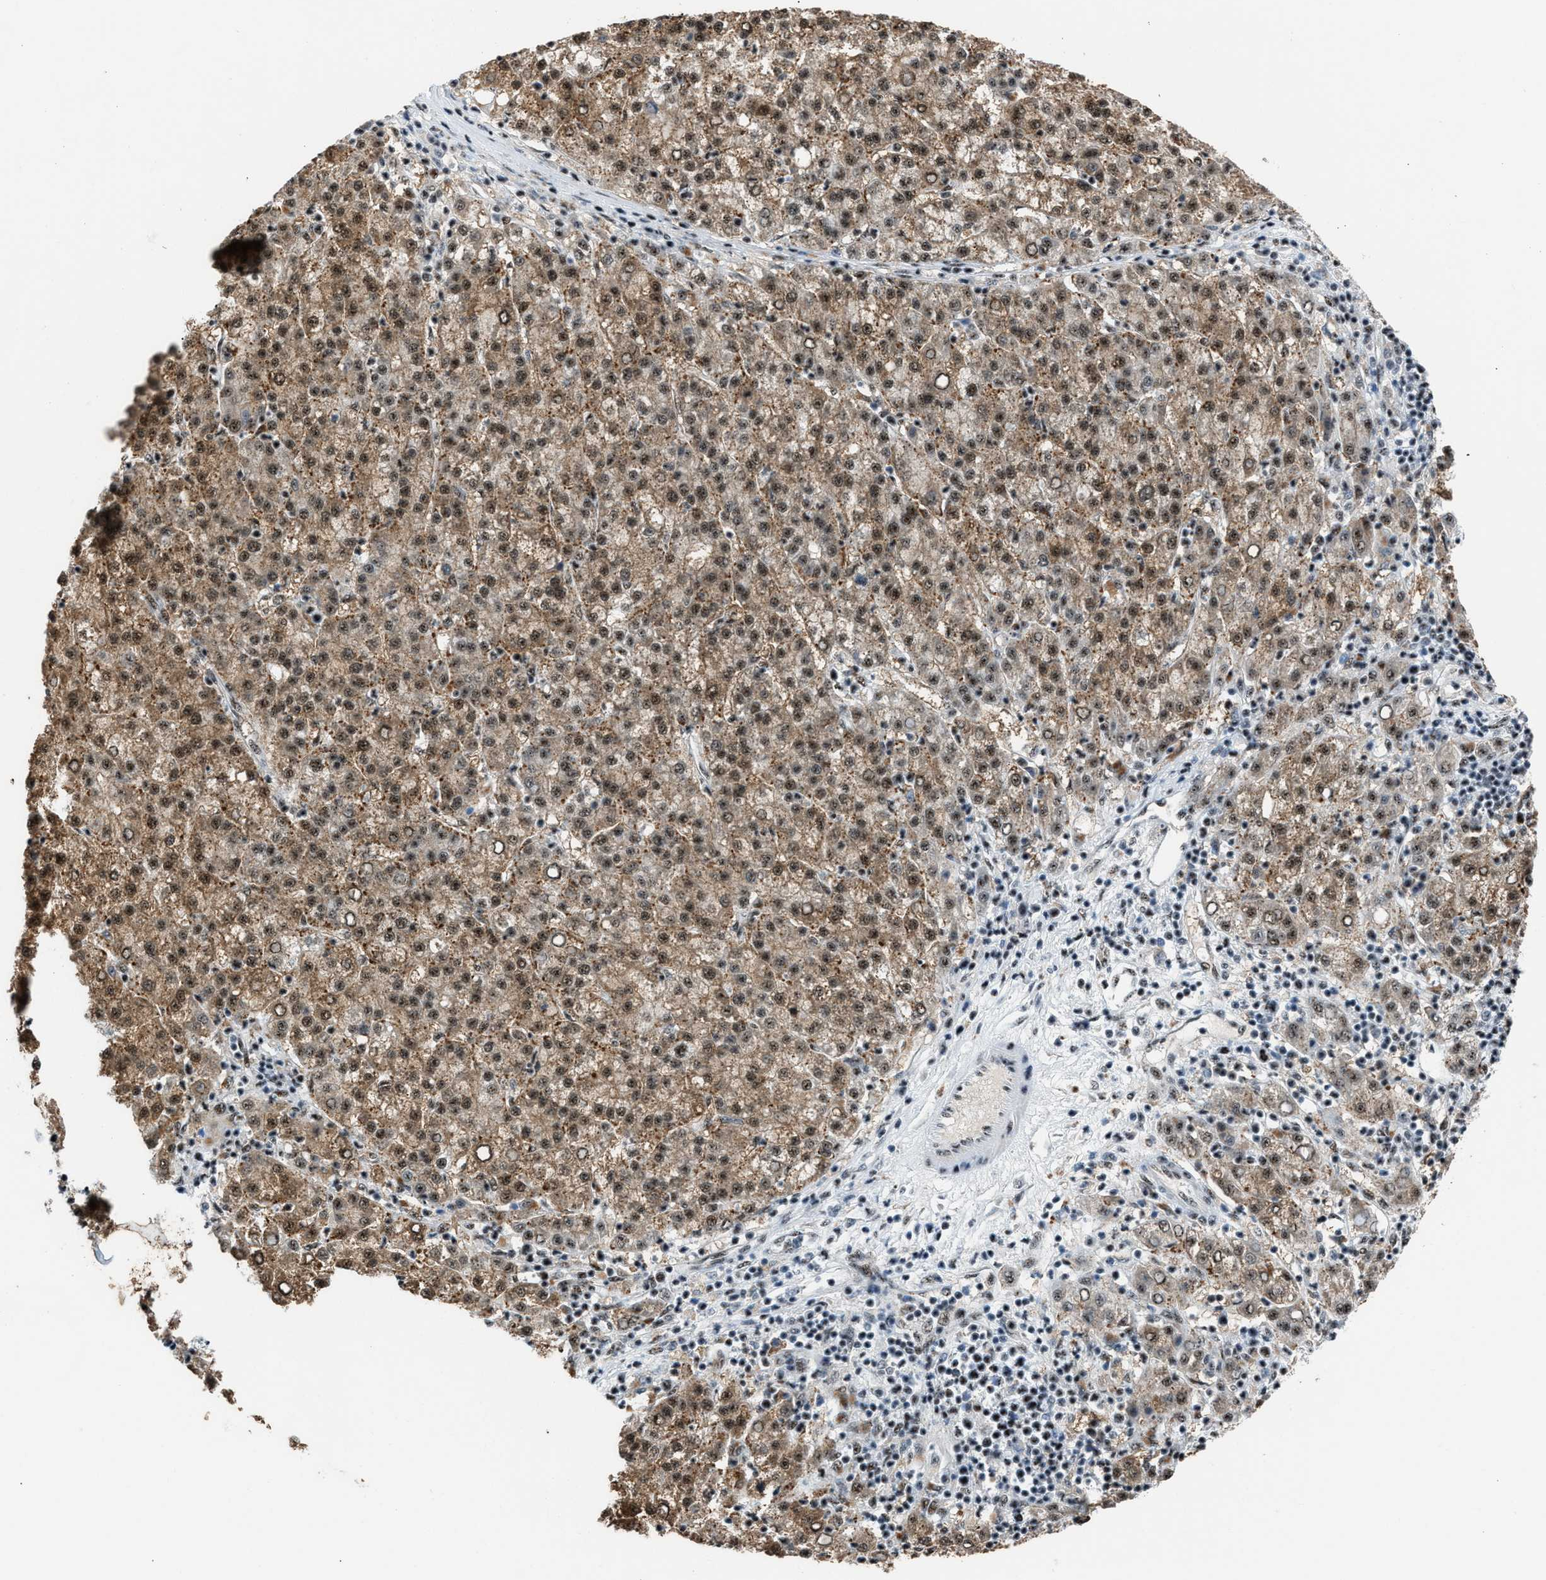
{"staining": {"intensity": "moderate", "quantity": ">75%", "location": "cytoplasmic/membranous,nuclear"}, "tissue": "liver cancer", "cell_type": "Tumor cells", "image_type": "cancer", "snomed": [{"axis": "morphology", "description": "Carcinoma, Hepatocellular, NOS"}, {"axis": "topography", "description": "Liver"}], "caption": "This micrograph shows immunohistochemistry staining of human liver hepatocellular carcinoma, with medium moderate cytoplasmic/membranous and nuclear expression in about >75% of tumor cells.", "gene": "CENPP", "patient": {"sex": "female", "age": 58}}